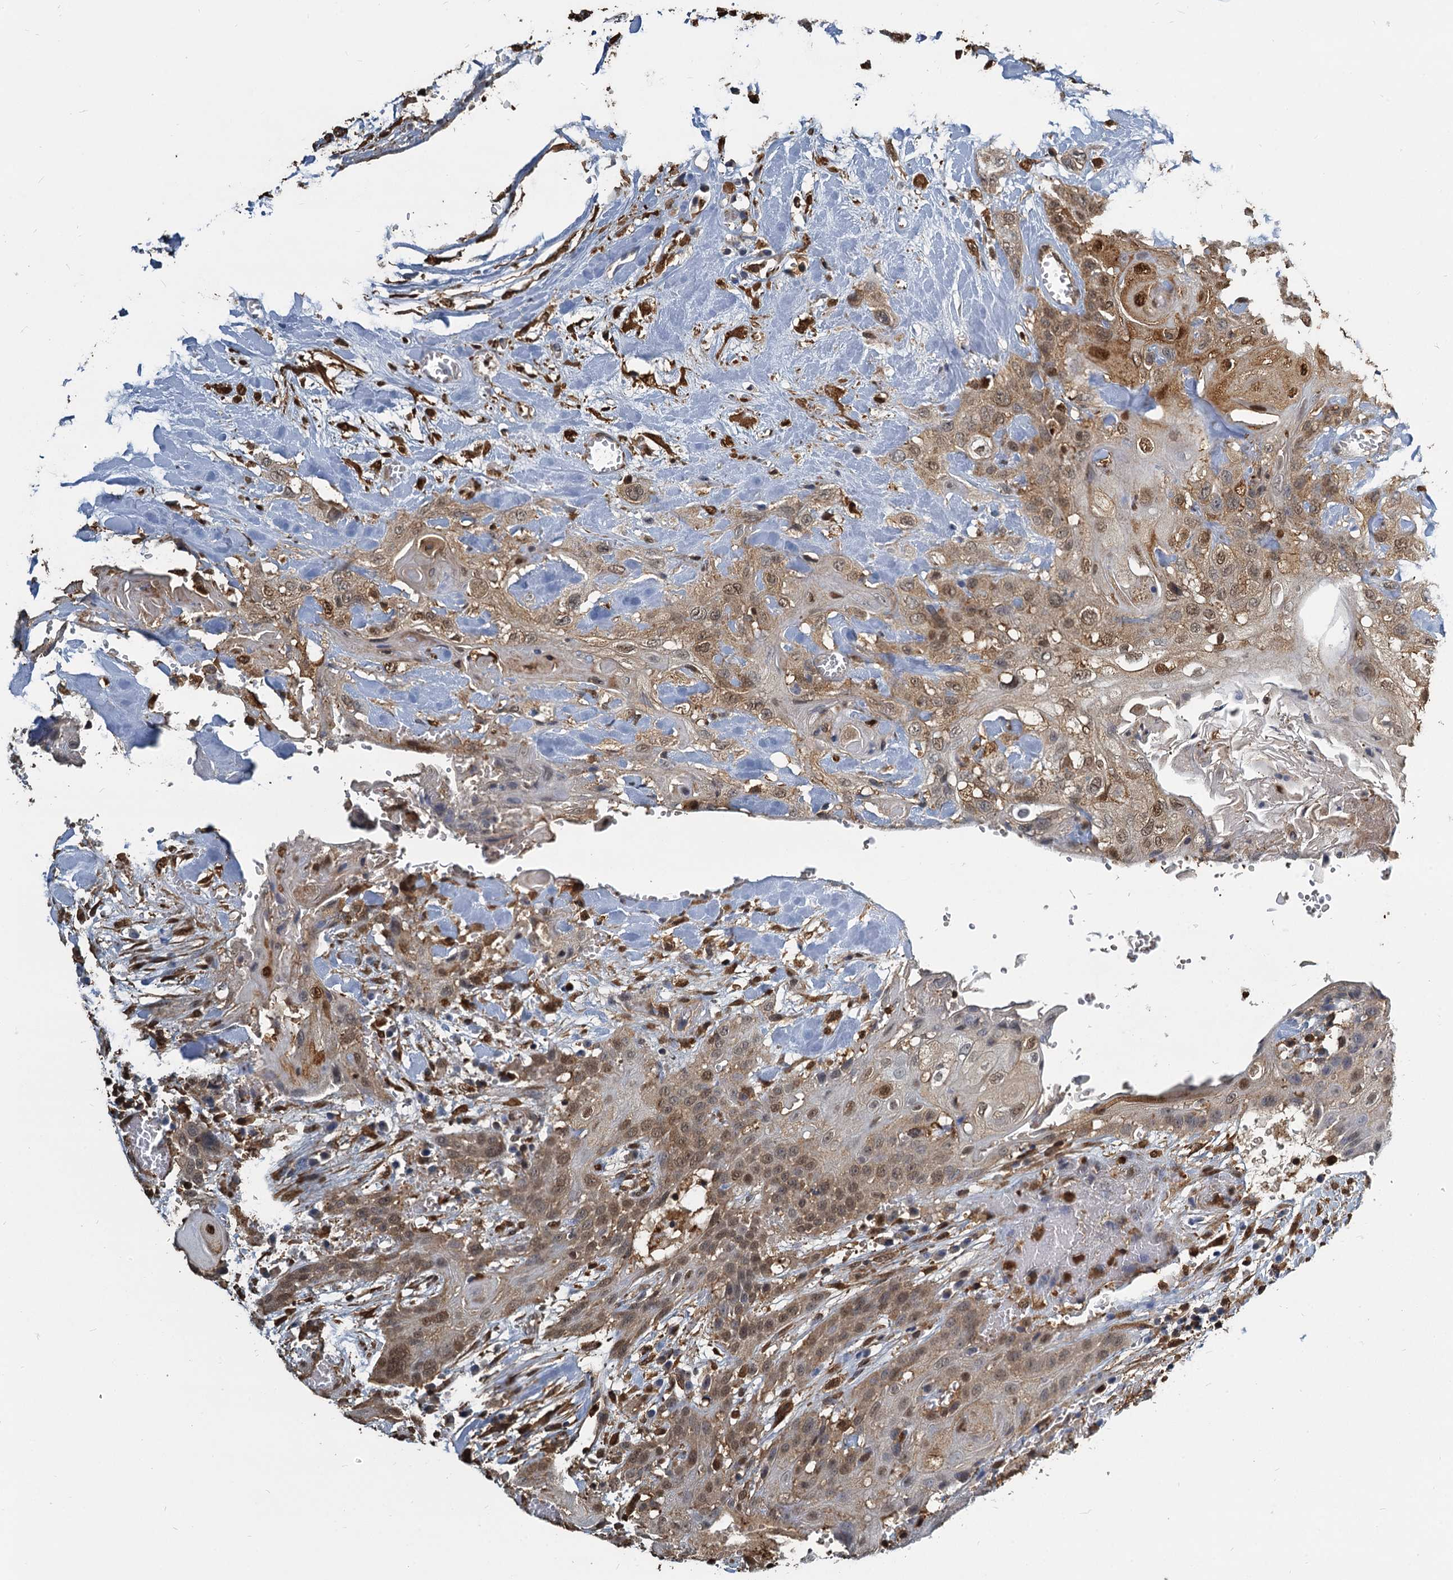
{"staining": {"intensity": "moderate", "quantity": ">75%", "location": "cytoplasmic/membranous,nuclear"}, "tissue": "head and neck cancer", "cell_type": "Tumor cells", "image_type": "cancer", "snomed": [{"axis": "morphology", "description": "Squamous cell carcinoma, NOS"}, {"axis": "topography", "description": "Head-Neck"}], "caption": "Brown immunohistochemical staining in human head and neck cancer exhibits moderate cytoplasmic/membranous and nuclear positivity in about >75% of tumor cells.", "gene": "S100A6", "patient": {"sex": "female", "age": 43}}